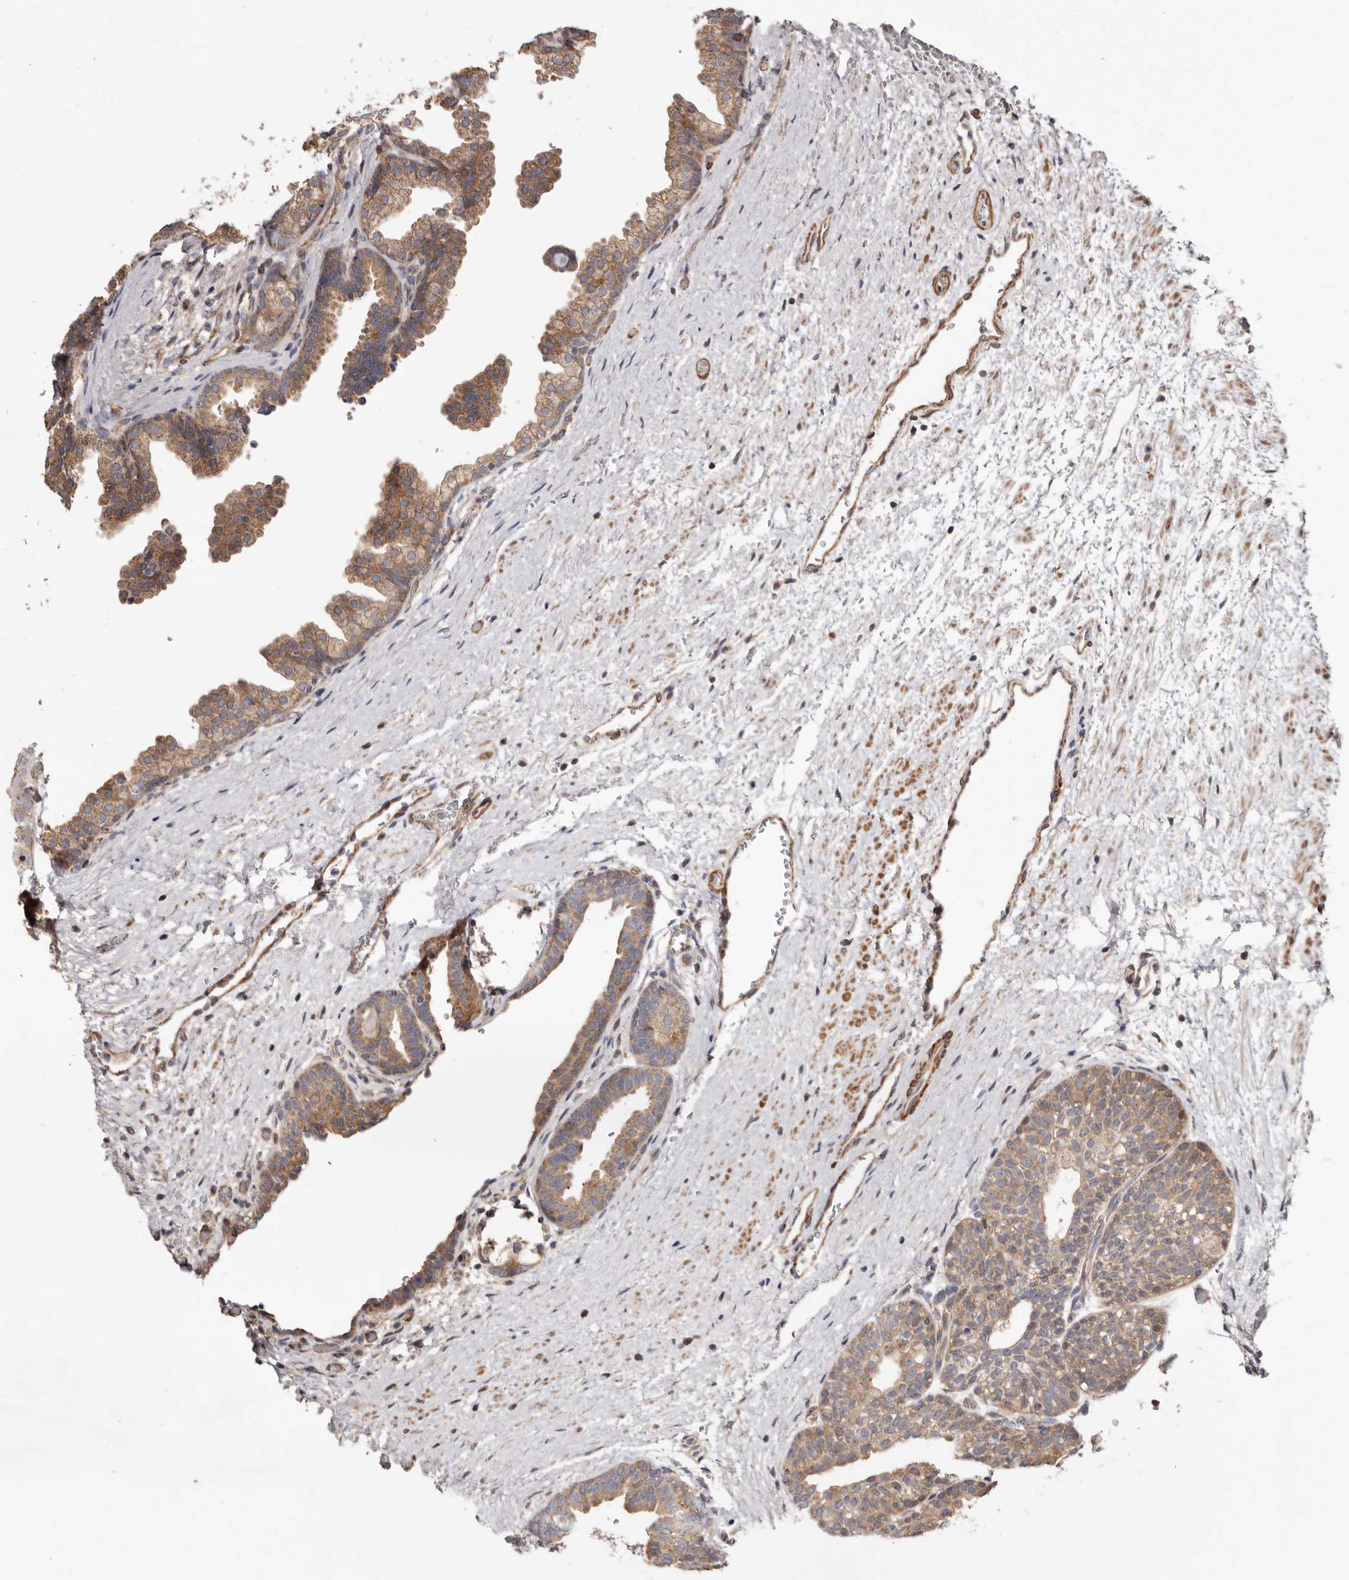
{"staining": {"intensity": "moderate", "quantity": ">75%", "location": "cytoplasmic/membranous"}, "tissue": "prostate", "cell_type": "Glandular cells", "image_type": "normal", "snomed": [{"axis": "morphology", "description": "Normal tissue, NOS"}, {"axis": "topography", "description": "Prostate"}], "caption": "Immunohistochemistry histopathology image of normal human prostate stained for a protein (brown), which reveals medium levels of moderate cytoplasmic/membranous expression in about >75% of glandular cells.", "gene": "PROKR1", "patient": {"sex": "male", "age": 48}}